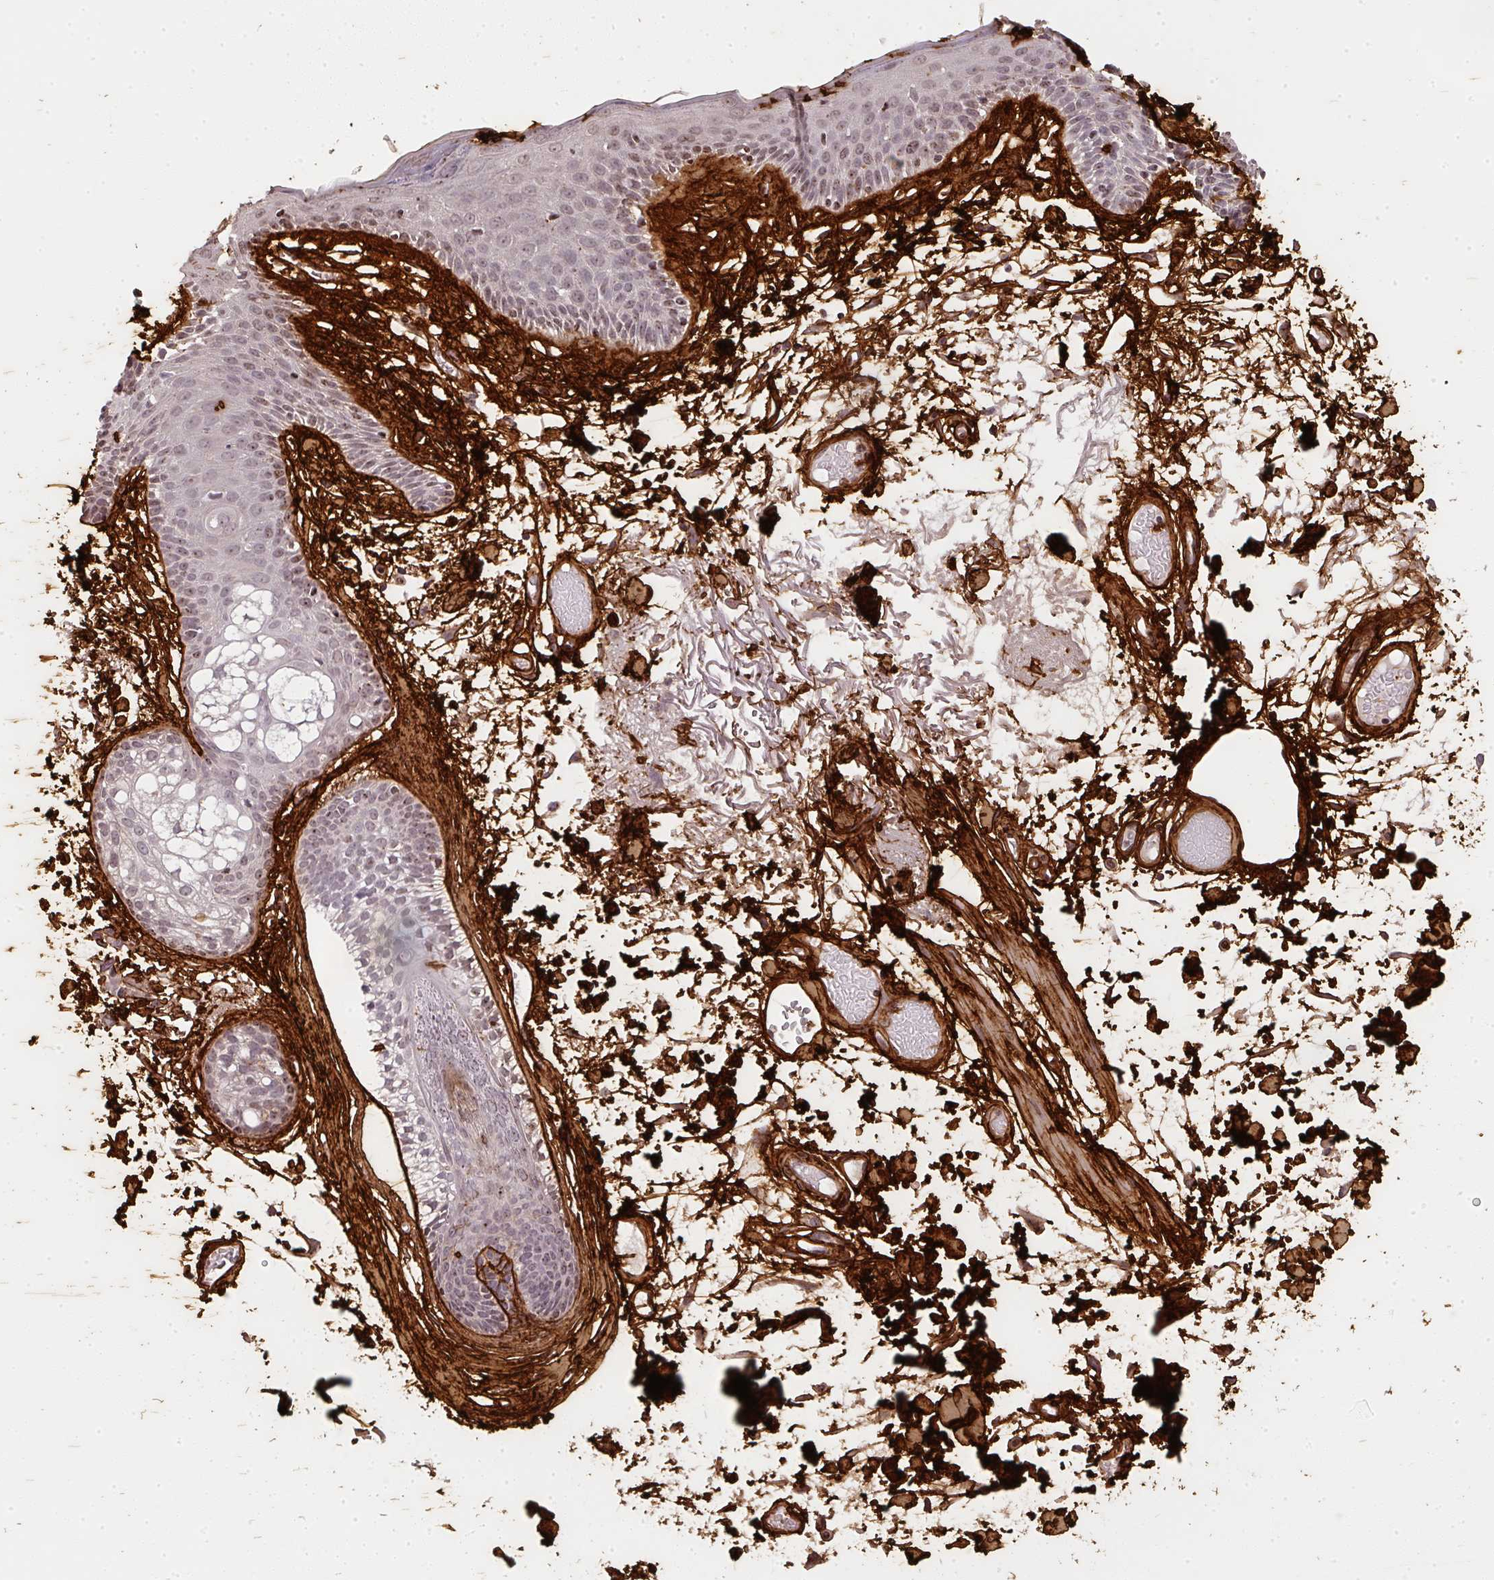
{"staining": {"intensity": "strong", "quantity": ">75%", "location": "cytoplasmic/membranous"}, "tissue": "skin", "cell_type": "Fibroblasts", "image_type": "normal", "snomed": [{"axis": "morphology", "description": "Normal tissue, NOS"}, {"axis": "topography", "description": "Skin"}], "caption": "Skin was stained to show a protein in brown. There is high levels of strong cytoplasmic/membranous positivity in about >75% of fibroblasts. The staining is performed using DAB brown chromogen to label protein expression. The nuclei are counter-stained blue using hematoxylin.", "gene": "COL3A1", "patient": {"sex": "male", "age": 79}}